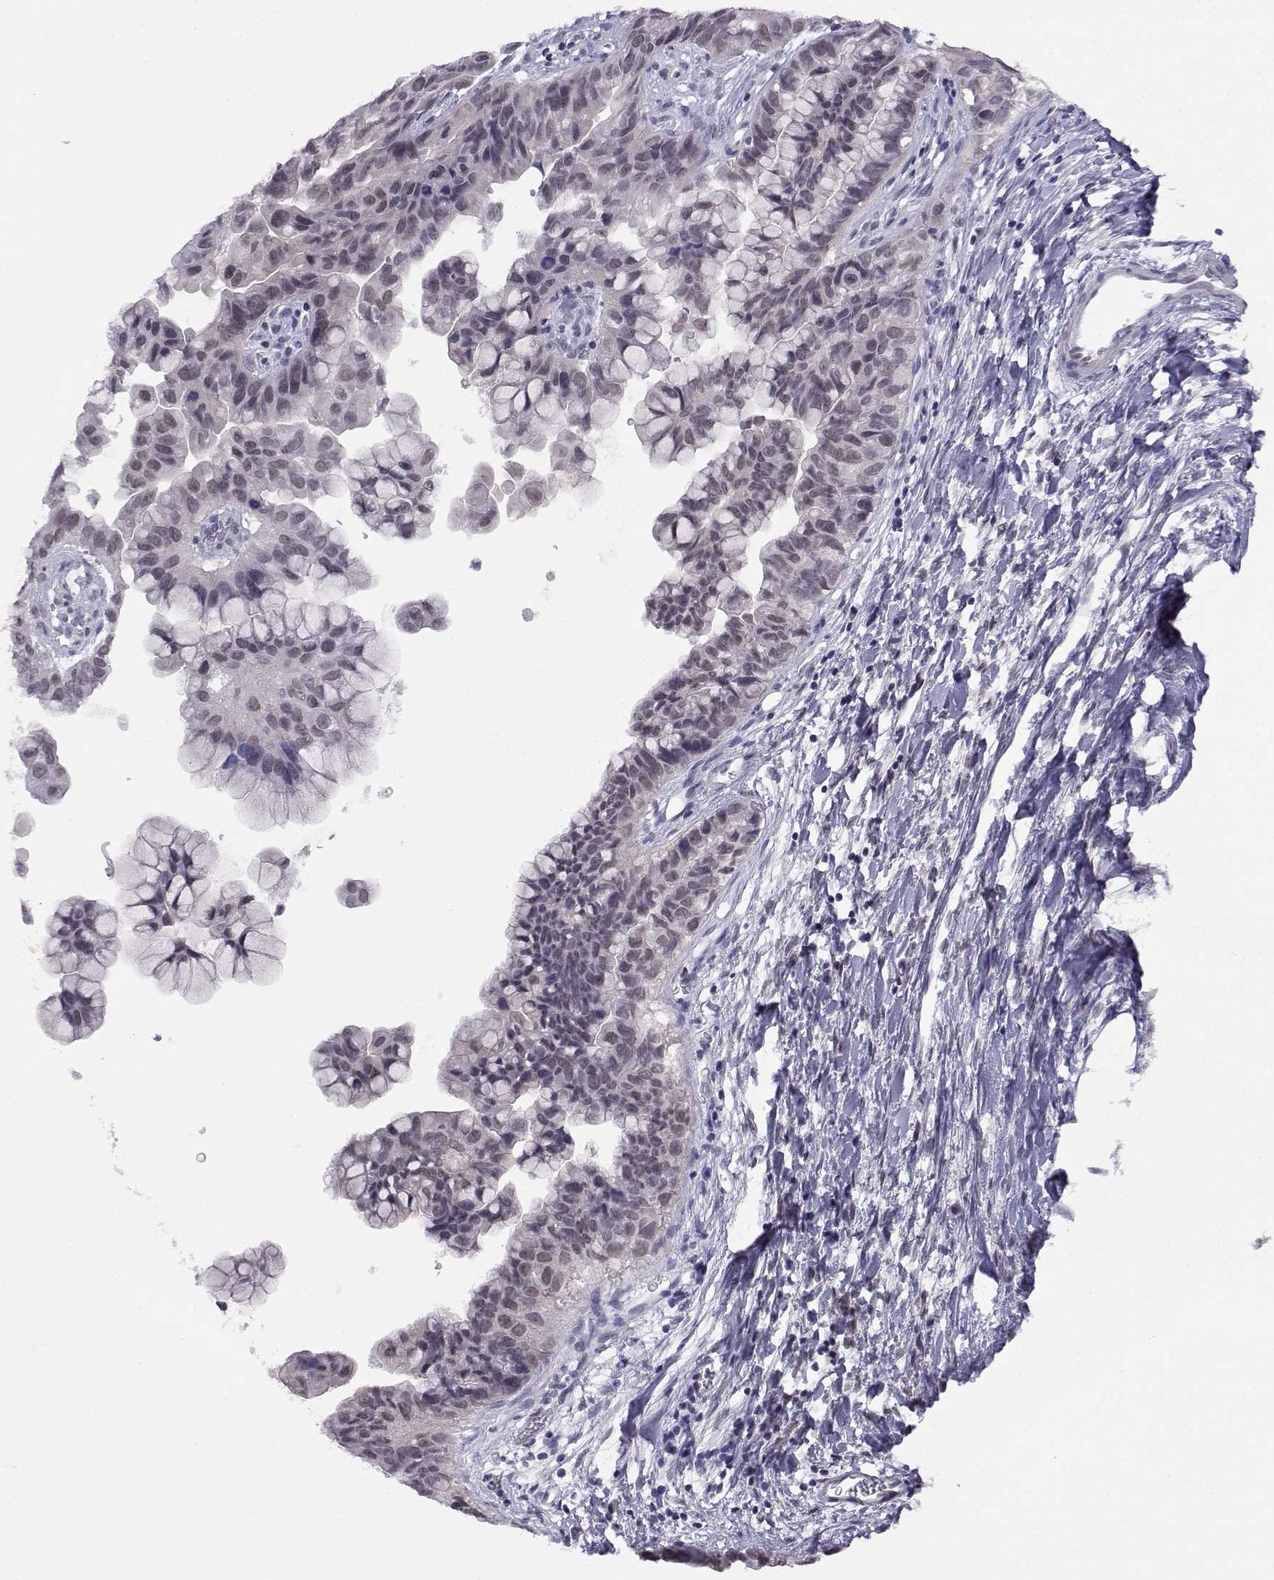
{"staining": {"intensity": "negative", "quantity": "none", "location": "none"}, "tissue": "ovarian cancer", "cell_type": "Tumor cells", "image_type": "cancer", "snomed": [{"axis": "morphology", "description": "Cystadenocarcinoma, mucinous, NOS"}, {"axis": "topography", "description": "Ovary"}], "caption": "DAB immunohistochemical staining of mucinous cystadenocarcinoma (ovarian) demonstrates no significant expression in tumor cells. (Stains: DAB (3,3'-diaminobenzidine) immunohistochemistry (IHC) with hematoxylin counter stain, Microscopy: brightfield microscopy at high magnification).", "gene": "MED26", "patient": {"sex": "female", "age": 76}}